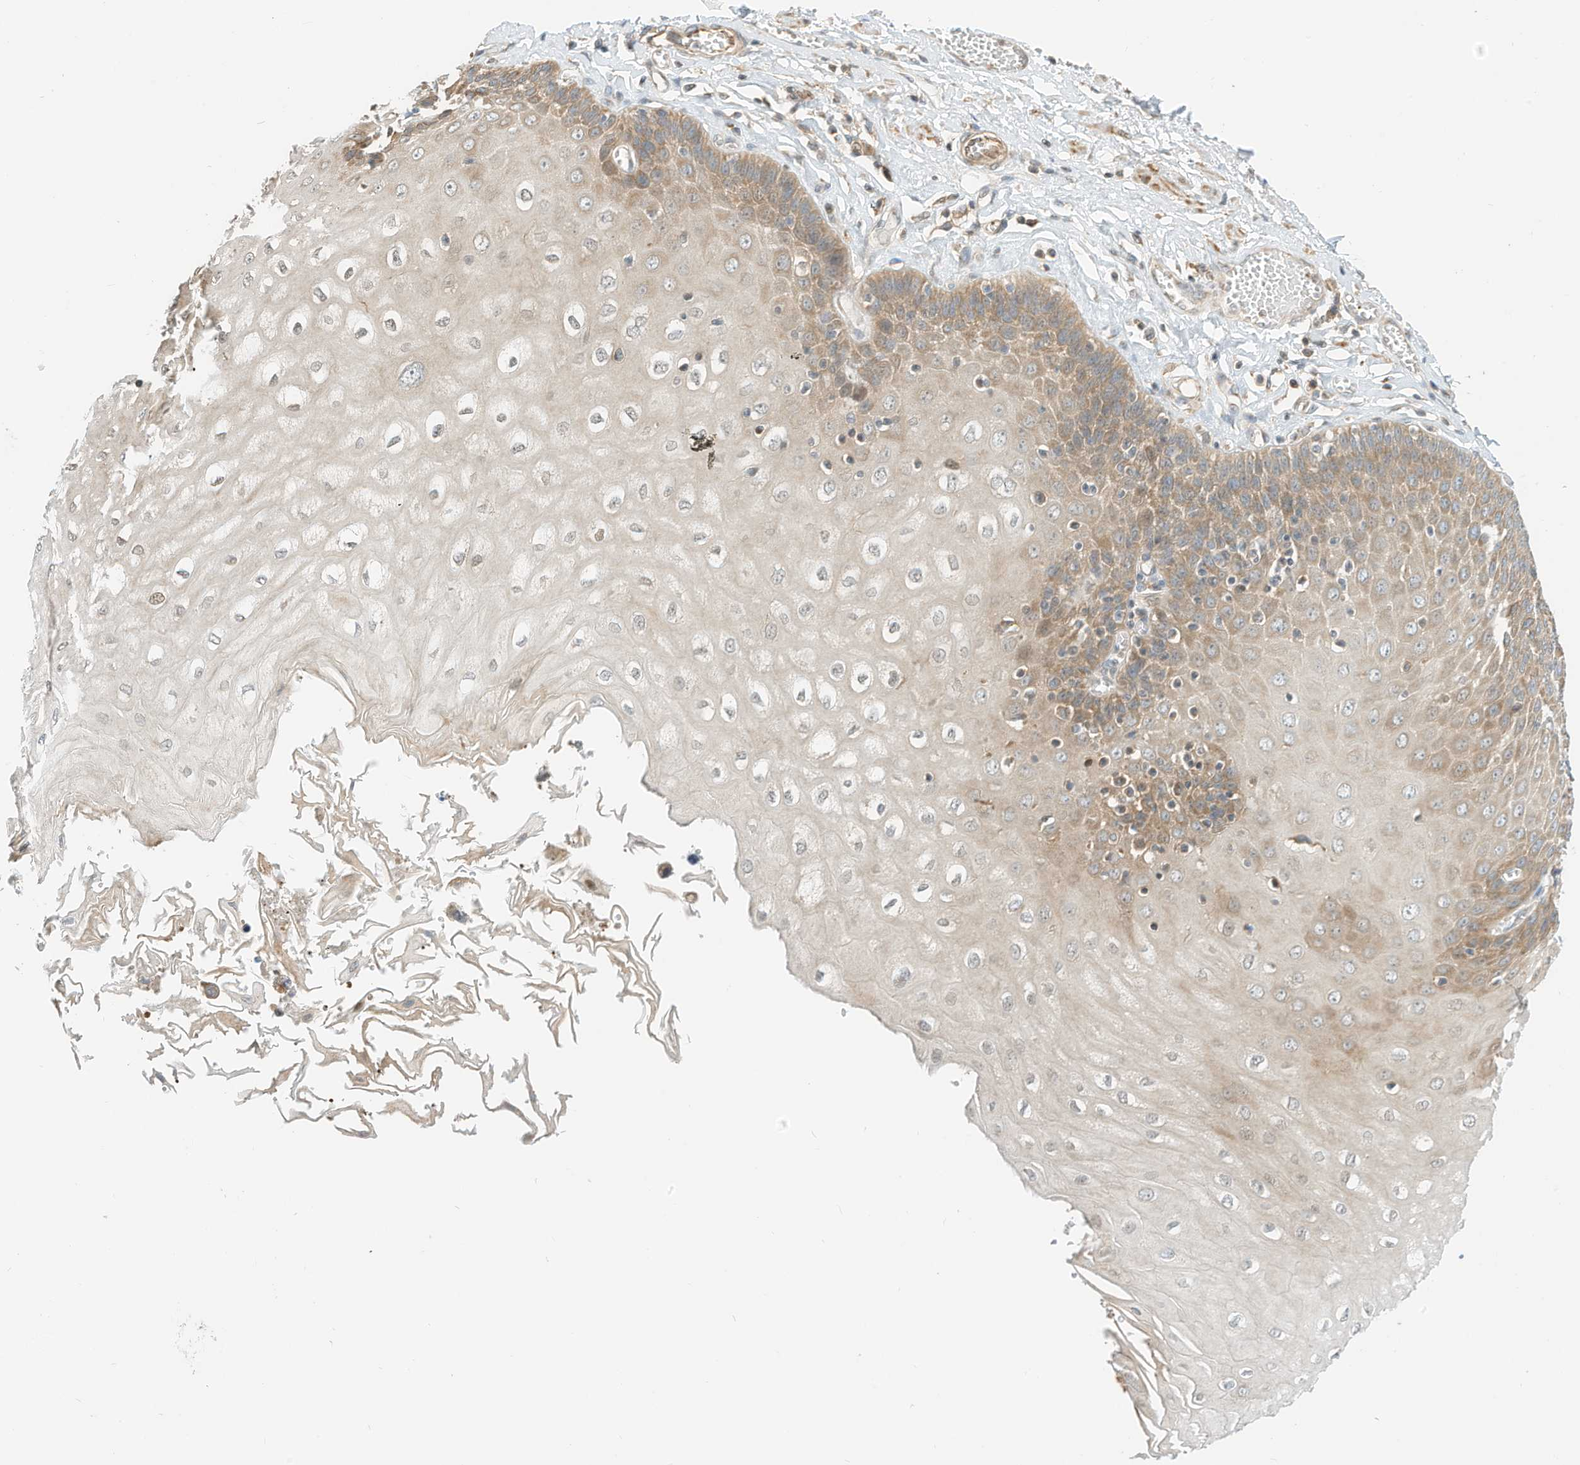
{"staining": {"intensity": "moderate", "quantity": "25%-75%", "location": "cytoplasmic/membranous"}, "tissue": "esophagus", "cell_type": "Squamous epithelial cells", "image_type": "normal", "snomed": [{"axis": "morphology", "description": "Normal tissue, NOS"}, {"axis": "topography", "description": "Esophagus"}], "caption": "About 25%-75% of squamous epithelial cells in benign esophagus exhibit moderate cytoplasmic/membranous protein staining as visualized by brown immunohistochemical staining.", "gene": "OFD1", "patient": {"sex": "male", "age": 60}}